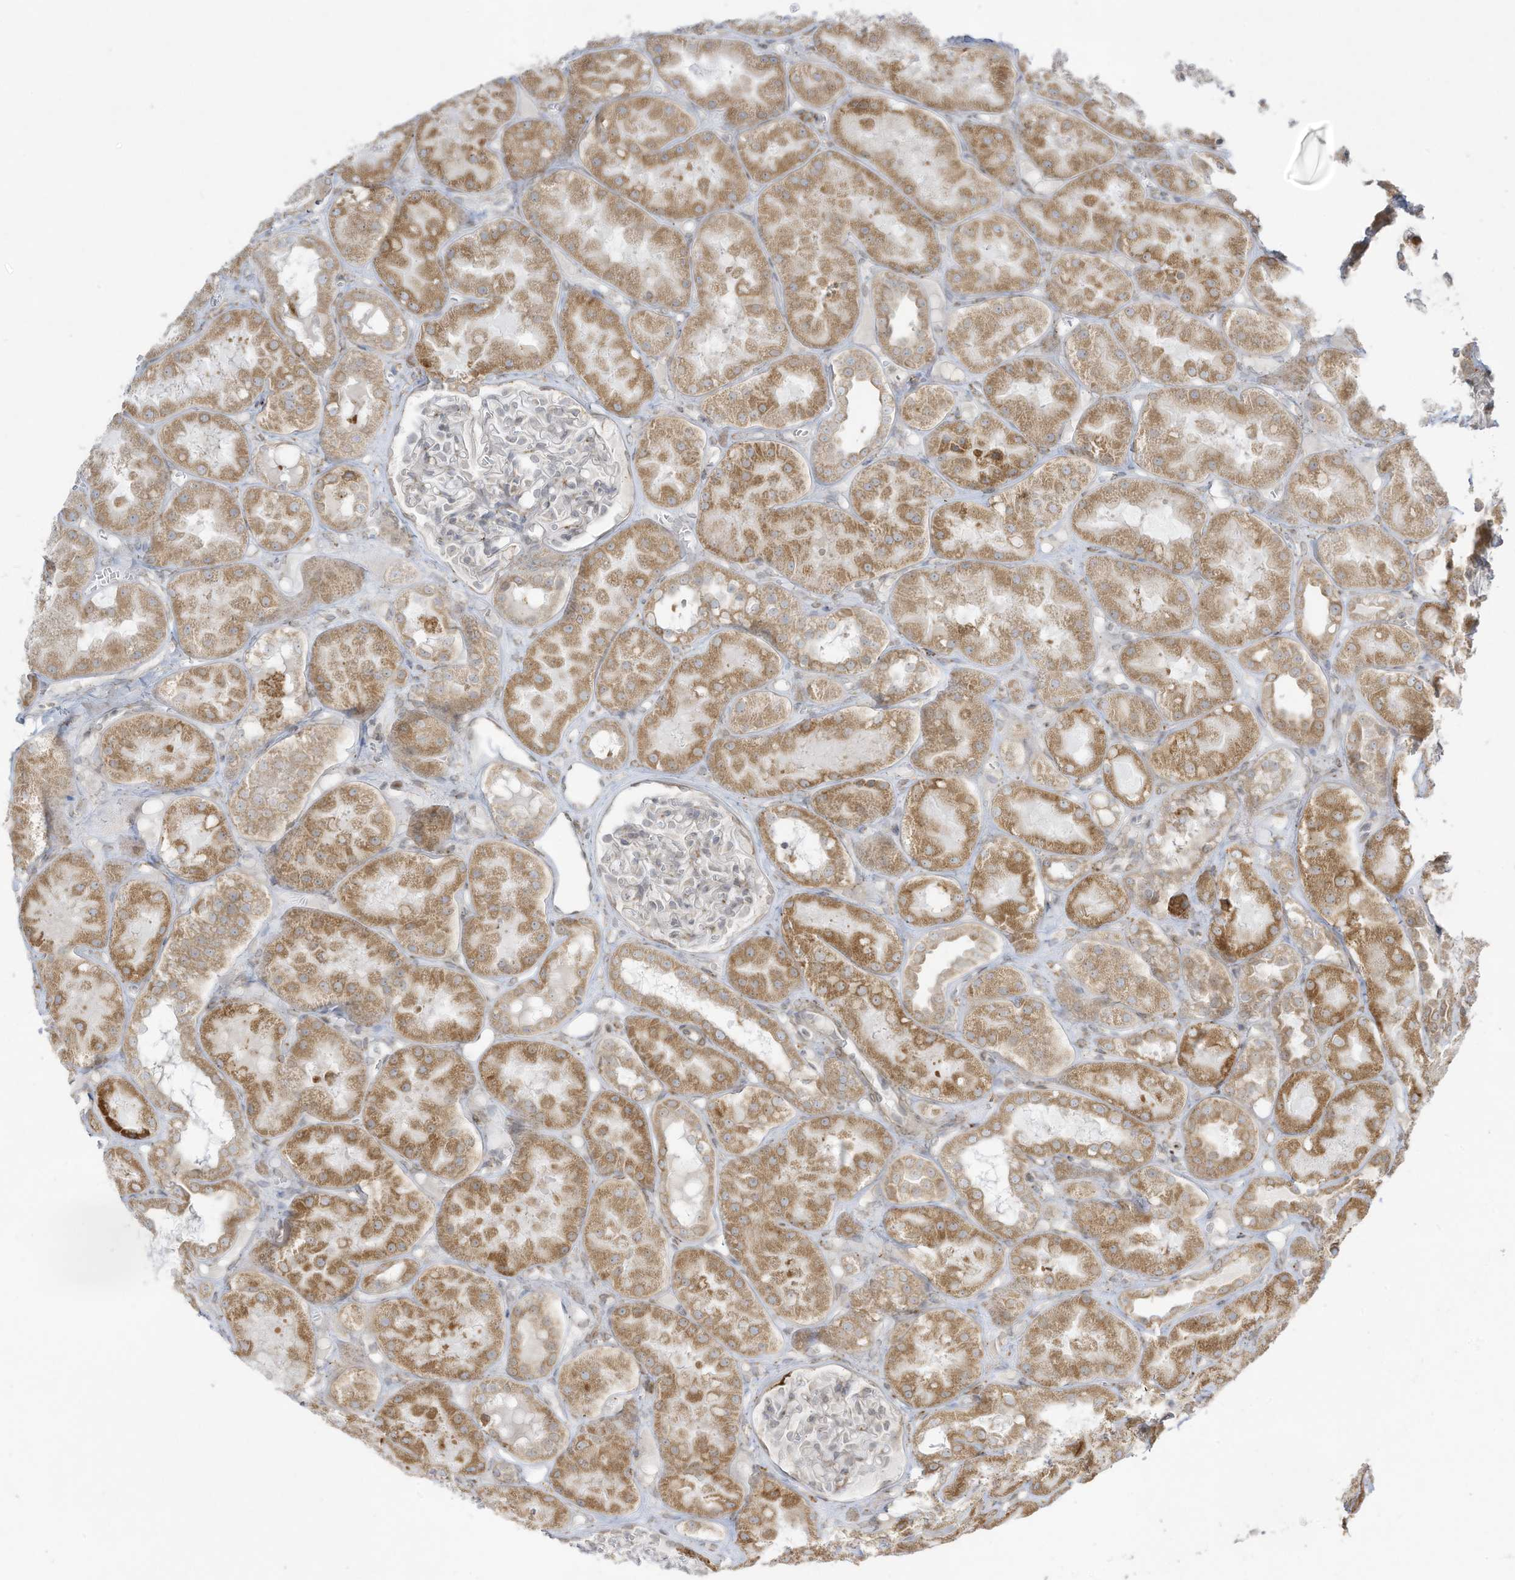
{"staining": {"intensity": "negative", "quantity": "none", "location": "none"}, "tissue": "kidney", "cell_type": "Cells in glomeruli", "image_type": "normal", "snomed": [{"axis": "morphology", "description": "Normal tissue, NOS"}, {"axis": "topography", "description": "Kidney"}], "caption": "Immunohistochemistry image of unremarkable kidney: human kidney stained with DAB (3,3'-diaminobenzidine) exhibits no significant protein staining in cells in glomeruli.", "gene": "PTK6", "patient": {"sex": "male", "age": 16}}